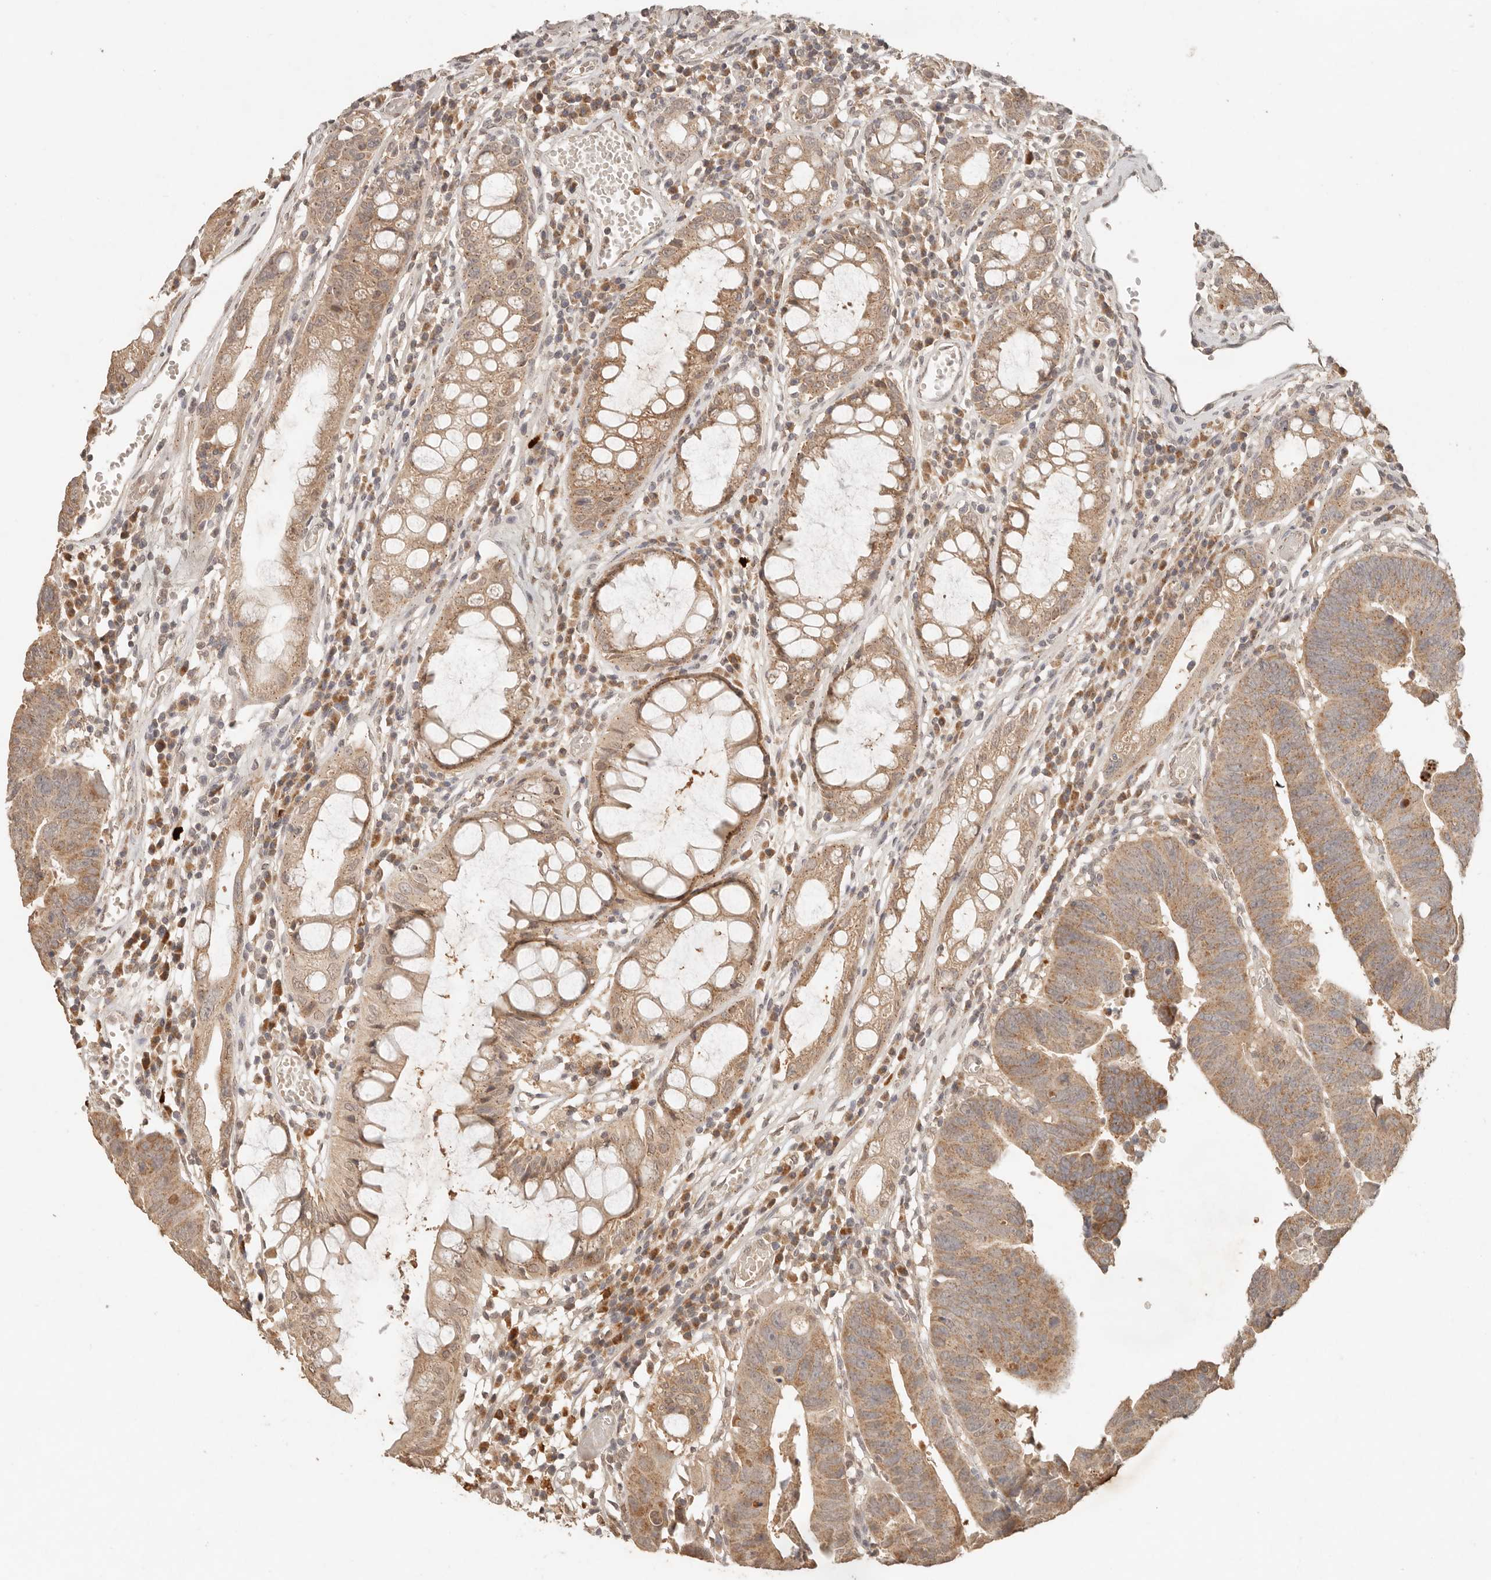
{"staining": {"intensity": "moderate", "quantity": ">75%", "location": "cytoplasmic/membranous"}, "tissue": "colorectal cancer", "cell_type": "Tumor cells", "image_type": "cancer", "snomed": [{"axis": "morphology", "description": "Adenocarcinoma, NOS"}, {"axis": "topography", "description": "Rectum"}], "caption": "Brown immunohistochemical staining in human colorectal cancer displays moderate cytoplasmic/membranous expression in approximately >75% of tumor cells. (DAB (3,3'-diaminobenzidine) = brown stain, brightfield microscopy at high magnification).", "gene": "LMO4", "patient": {"sex": "female", "age": 65}}